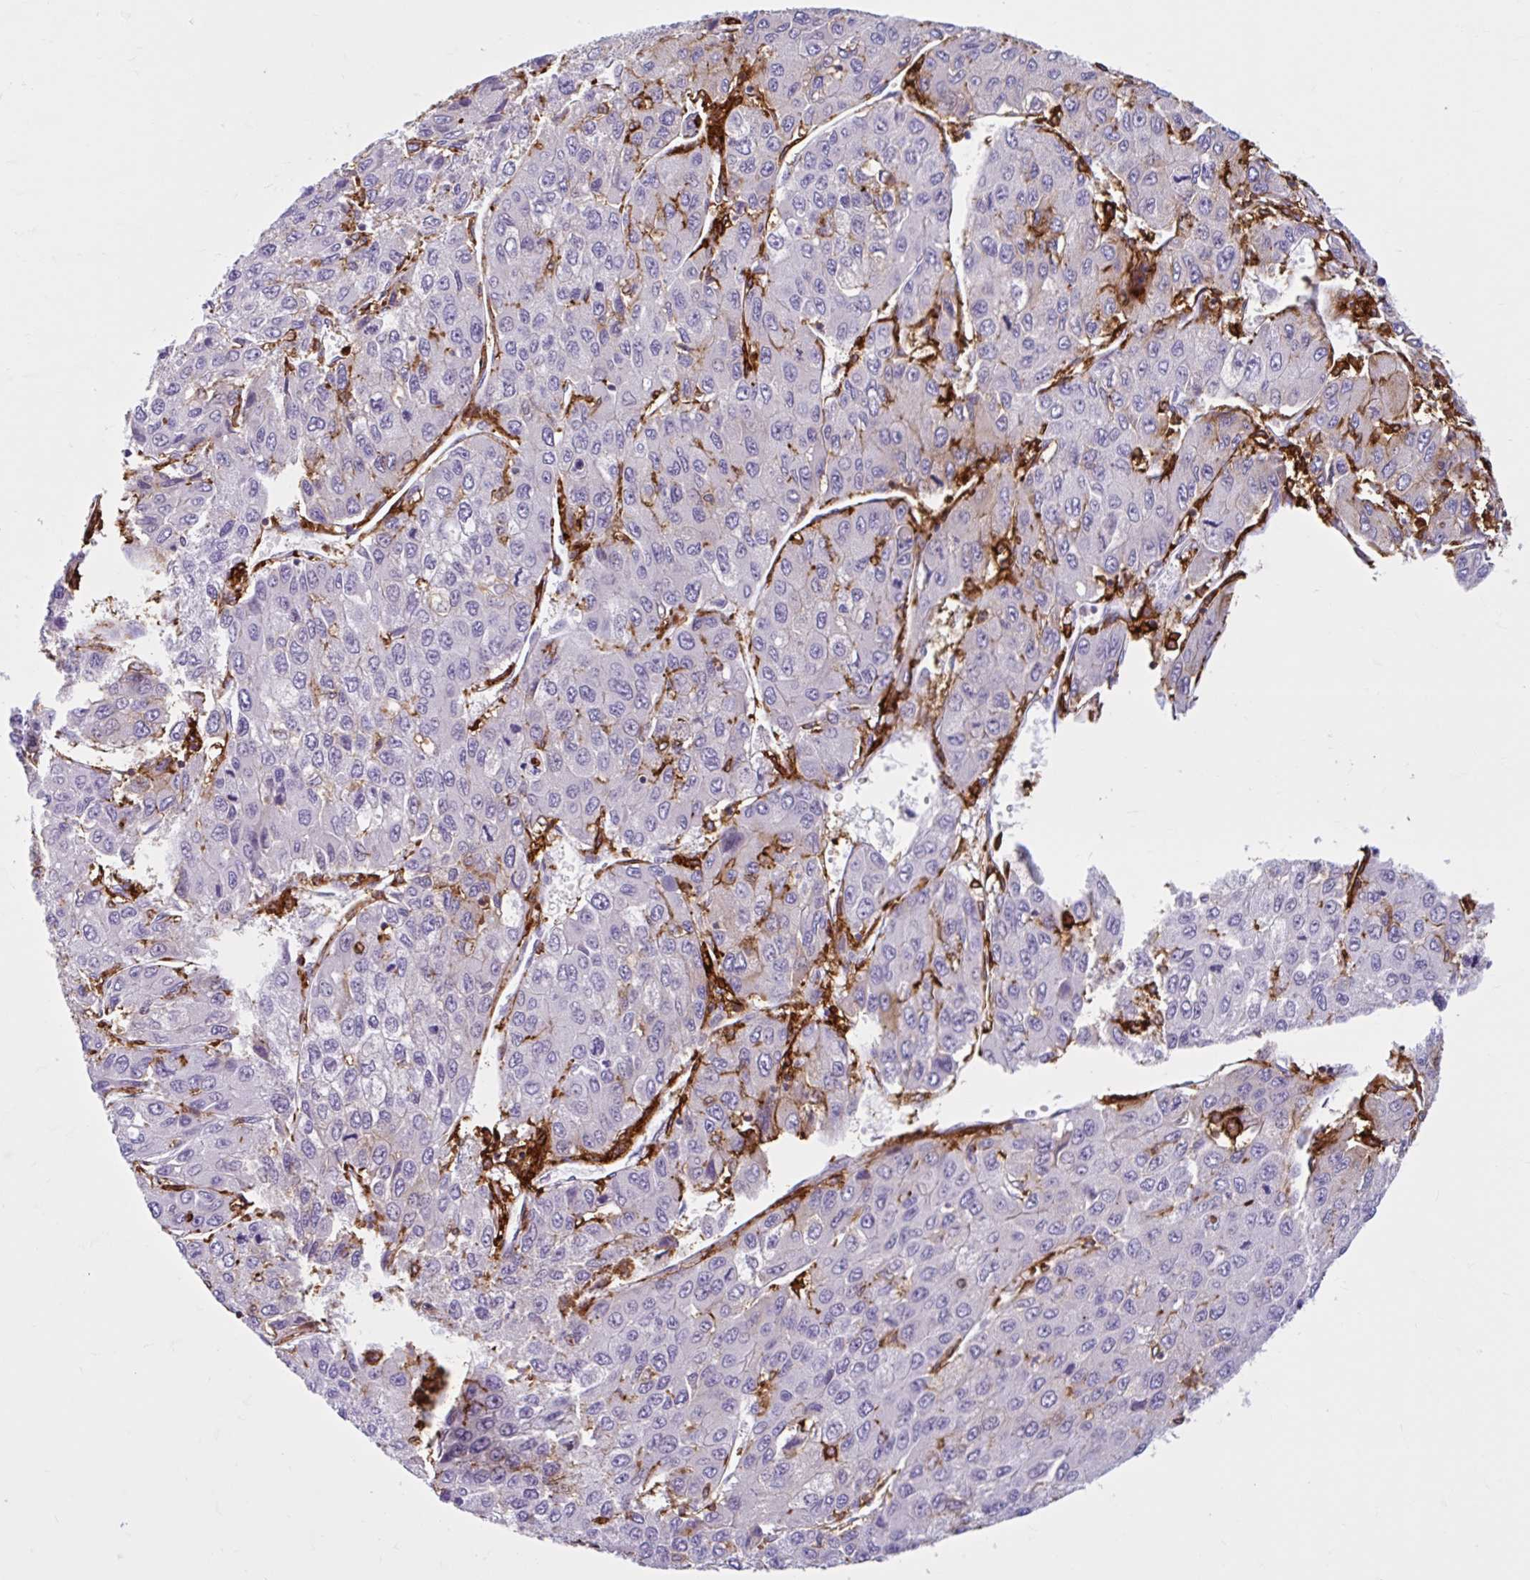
{"staining": {"intensity": "weak", "quantity": "<25%", "location": "cytoplasmic/membranous"}, "tissue": "liver cancer", "cell_type": "Tumor cells", "image_type": "cancer", "snomed": [{"axis": "morphology", "description": "Carcinoma, Hepatocellular, NOS"}, {"axis": "topography", "description": "Liver"}], "caption": "Tumor cells show no significant staining in liver cancer. The staining was performed using DAB (3,3'-diaminobenzidine) to visualize the protein expression in brown, while the nuclei were stained in blue with hematoxylin (Magnification: 20x).", "gene": "CEP120", "patient": {"sex": "female", "age": 66}}